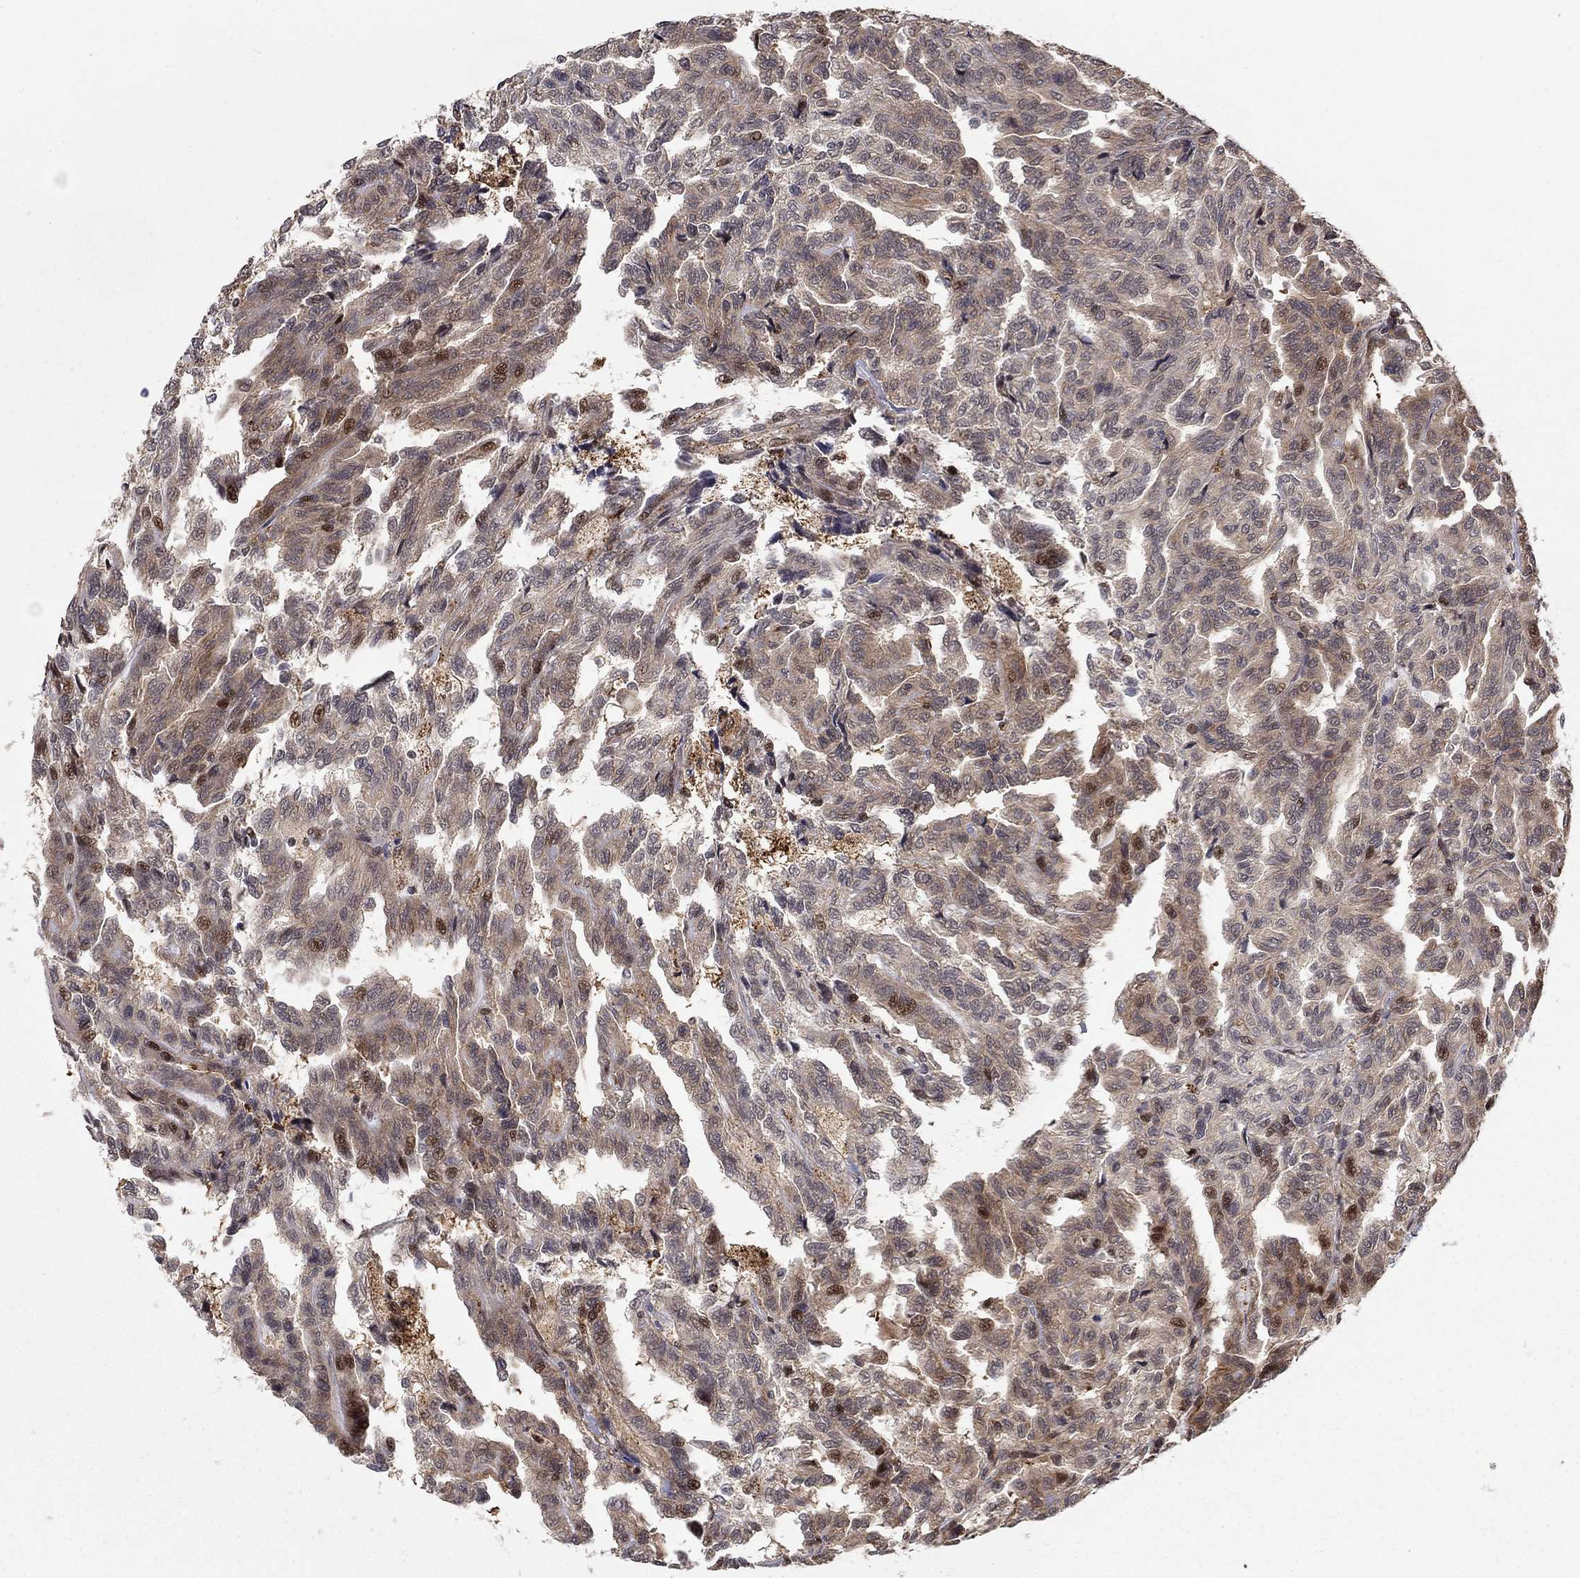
{"staining": {"intensity": "moderate", "quantity": "<25%", "location": "cytoplasmic/membranous"}, "tissue": "renal cancer", "cell_type": "Tumor cells", "image_type": "cancer", "snomed": [{"axis": "morphology", "description": "Adenocarcinoma, NOS"}, {"axis": "topography", "description": "Kidney"}], "caption": "Protein staining of renal cancer tissue reveals moderate cytoplasmic/membranous staining in about <25% of tumor cells.", "gene": "LPCAT4", "patient": {"sex": "male", "age": 79}}